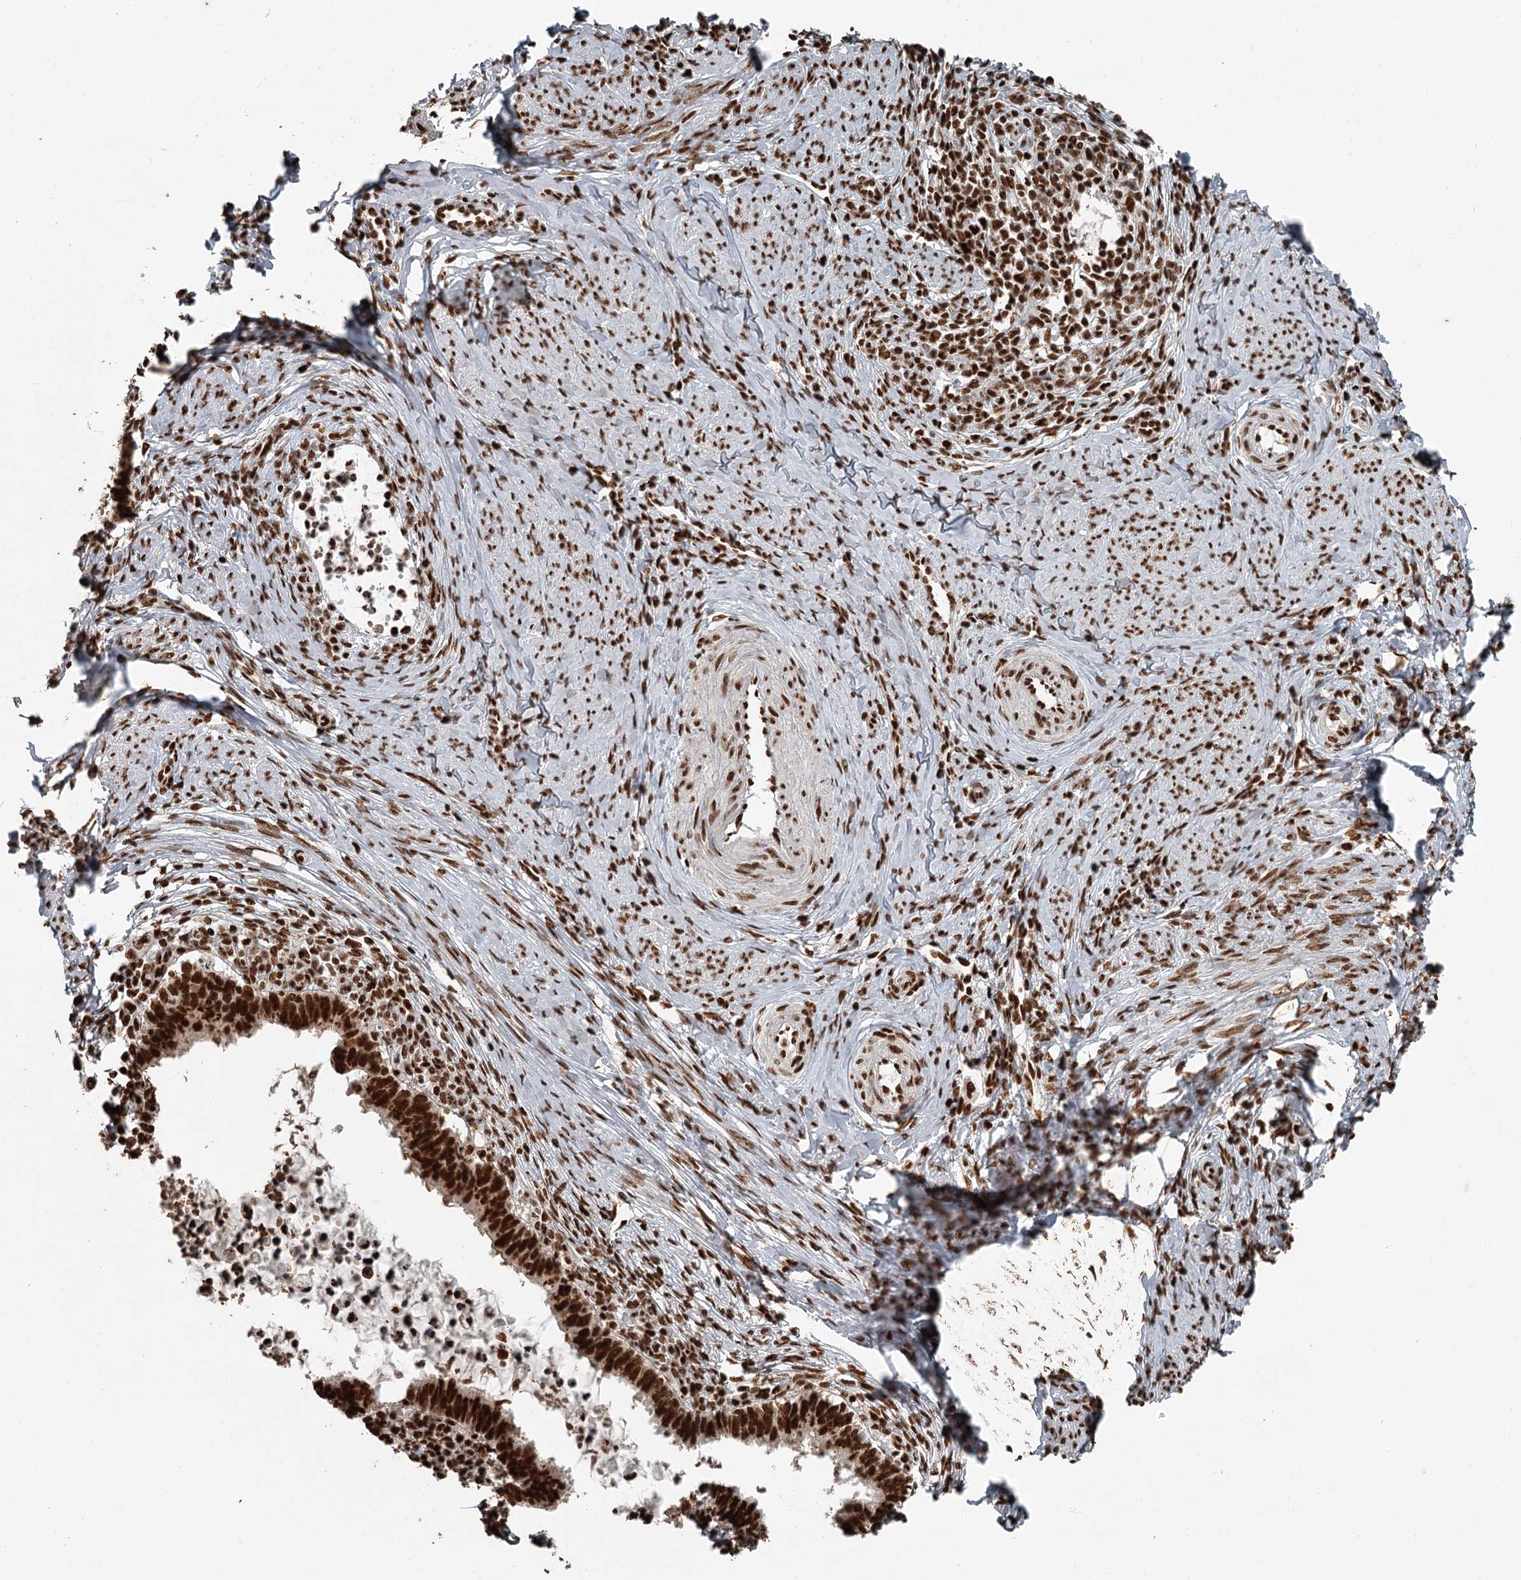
{"staining": {"intensity": "strong", "quantity": ">75%", "location": "nuclear"}, "tissue": "cervical cancer", "cell_type": "Tumor cells", "image_type": "cancer", "snomed": [{"axis": "morphology", "description": "Adenocarcinoma, NOS"}, {"axis": "topography", "description": "Cervix"}], "caption": "Immunohistochemical staining of human adenocarcinoma (cervical) exhibits high levels of strong nuclear staining in approximately >75% of tumor cells. Nuclei are stained in blue.", "gene": "RBBP7", "patient": {"sex": "female", "age": 36}}